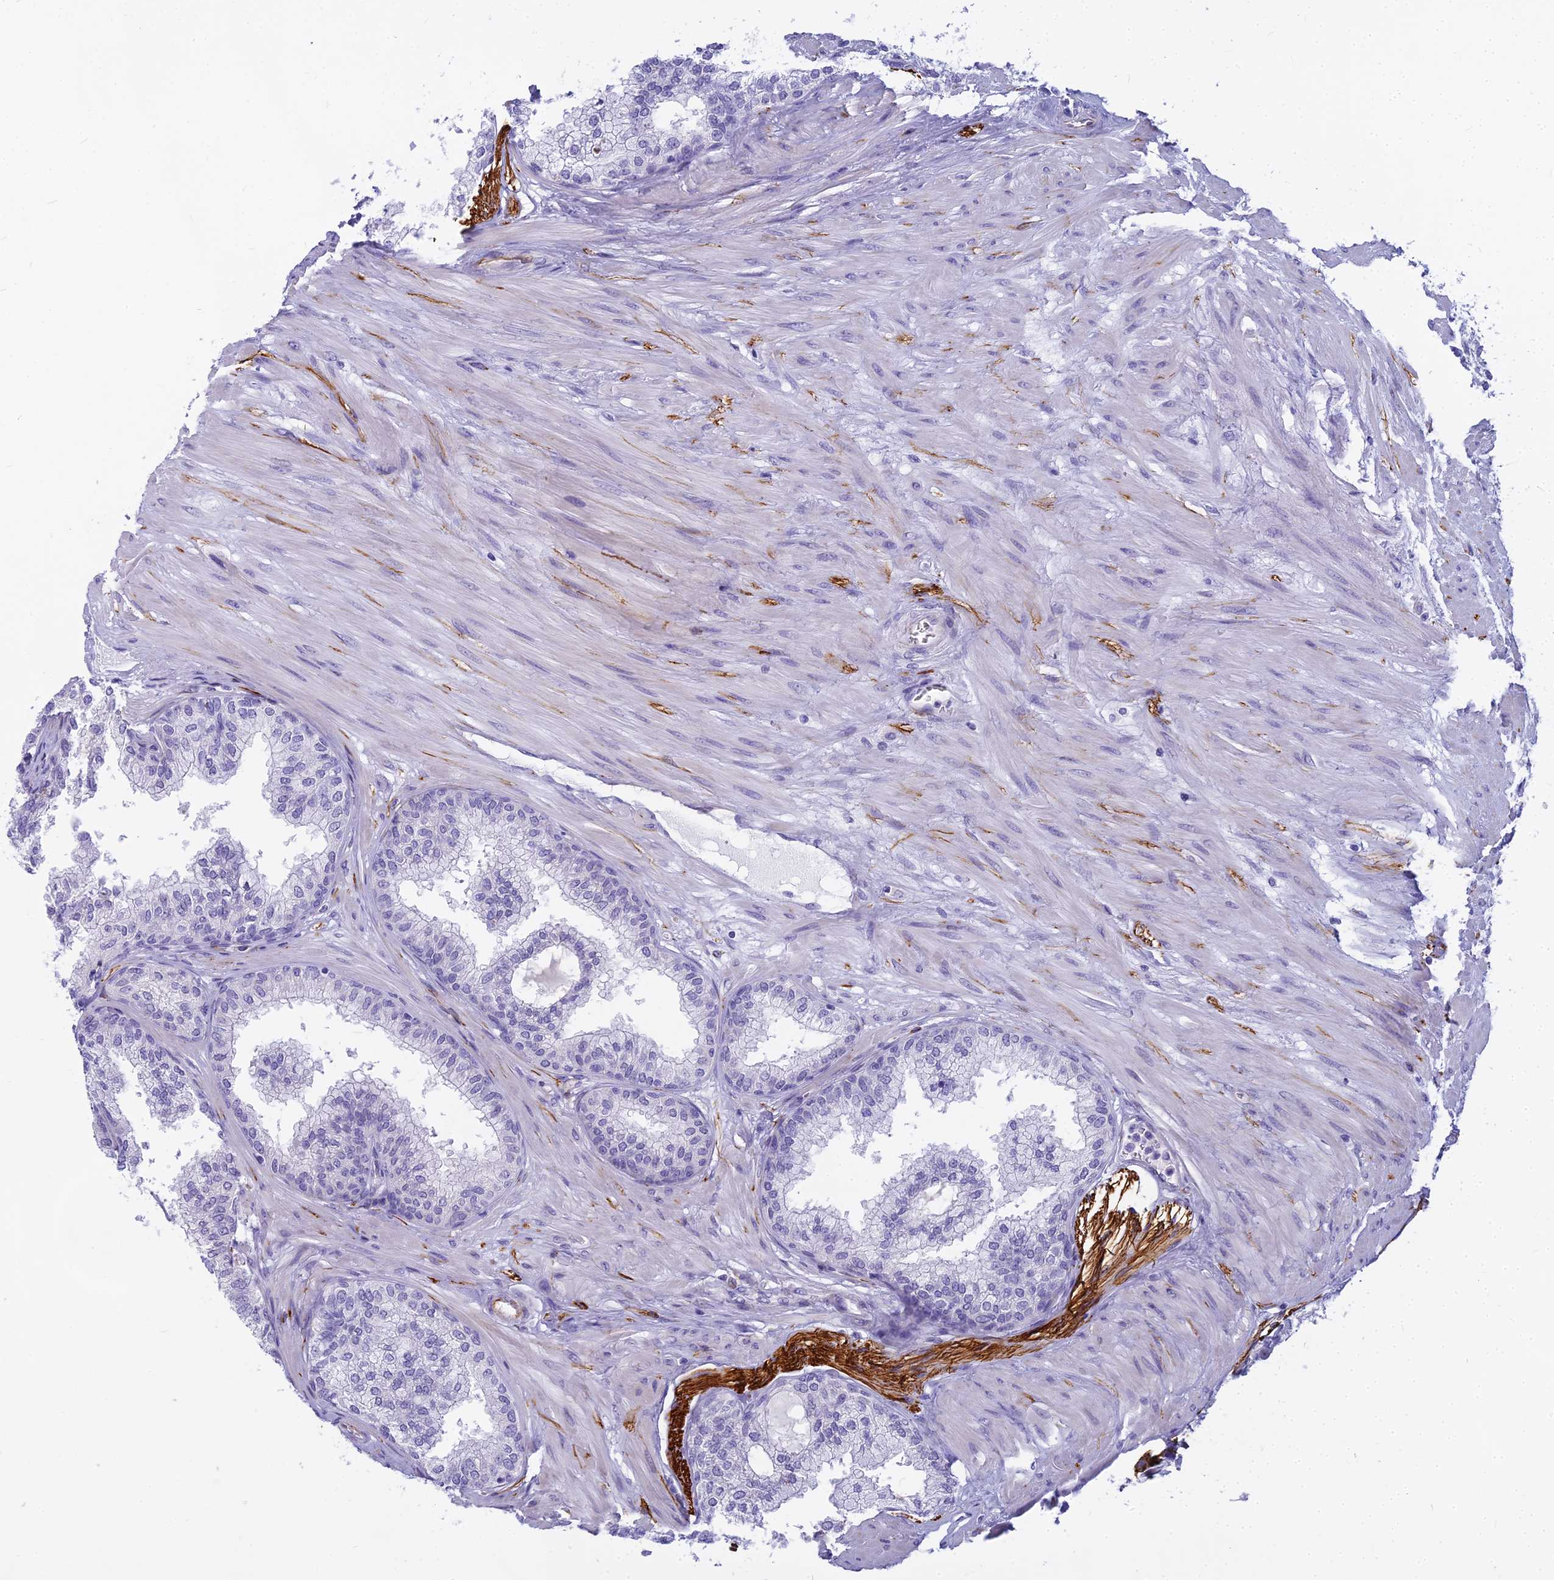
{"staining": {"intensity": "negative", "quantity": "none", "location": "none"}, "tissue": "prostate", "cell_type": "Glandular cells", "image_type": "normal", "snomed": [{"axis": "morphology", "description": "Normal tissue, NOS"}, {"axis": "topography", "description": "Prostate"}], "caption": "High power microscopy micrograph of an immunohistochemistry (IHC) photomicrograph of unremarkable prostate, revealing no significant expression in glandular cells.", "gene": "ENSG00000265118", "patient": {"sex": "male", "age": 60}}